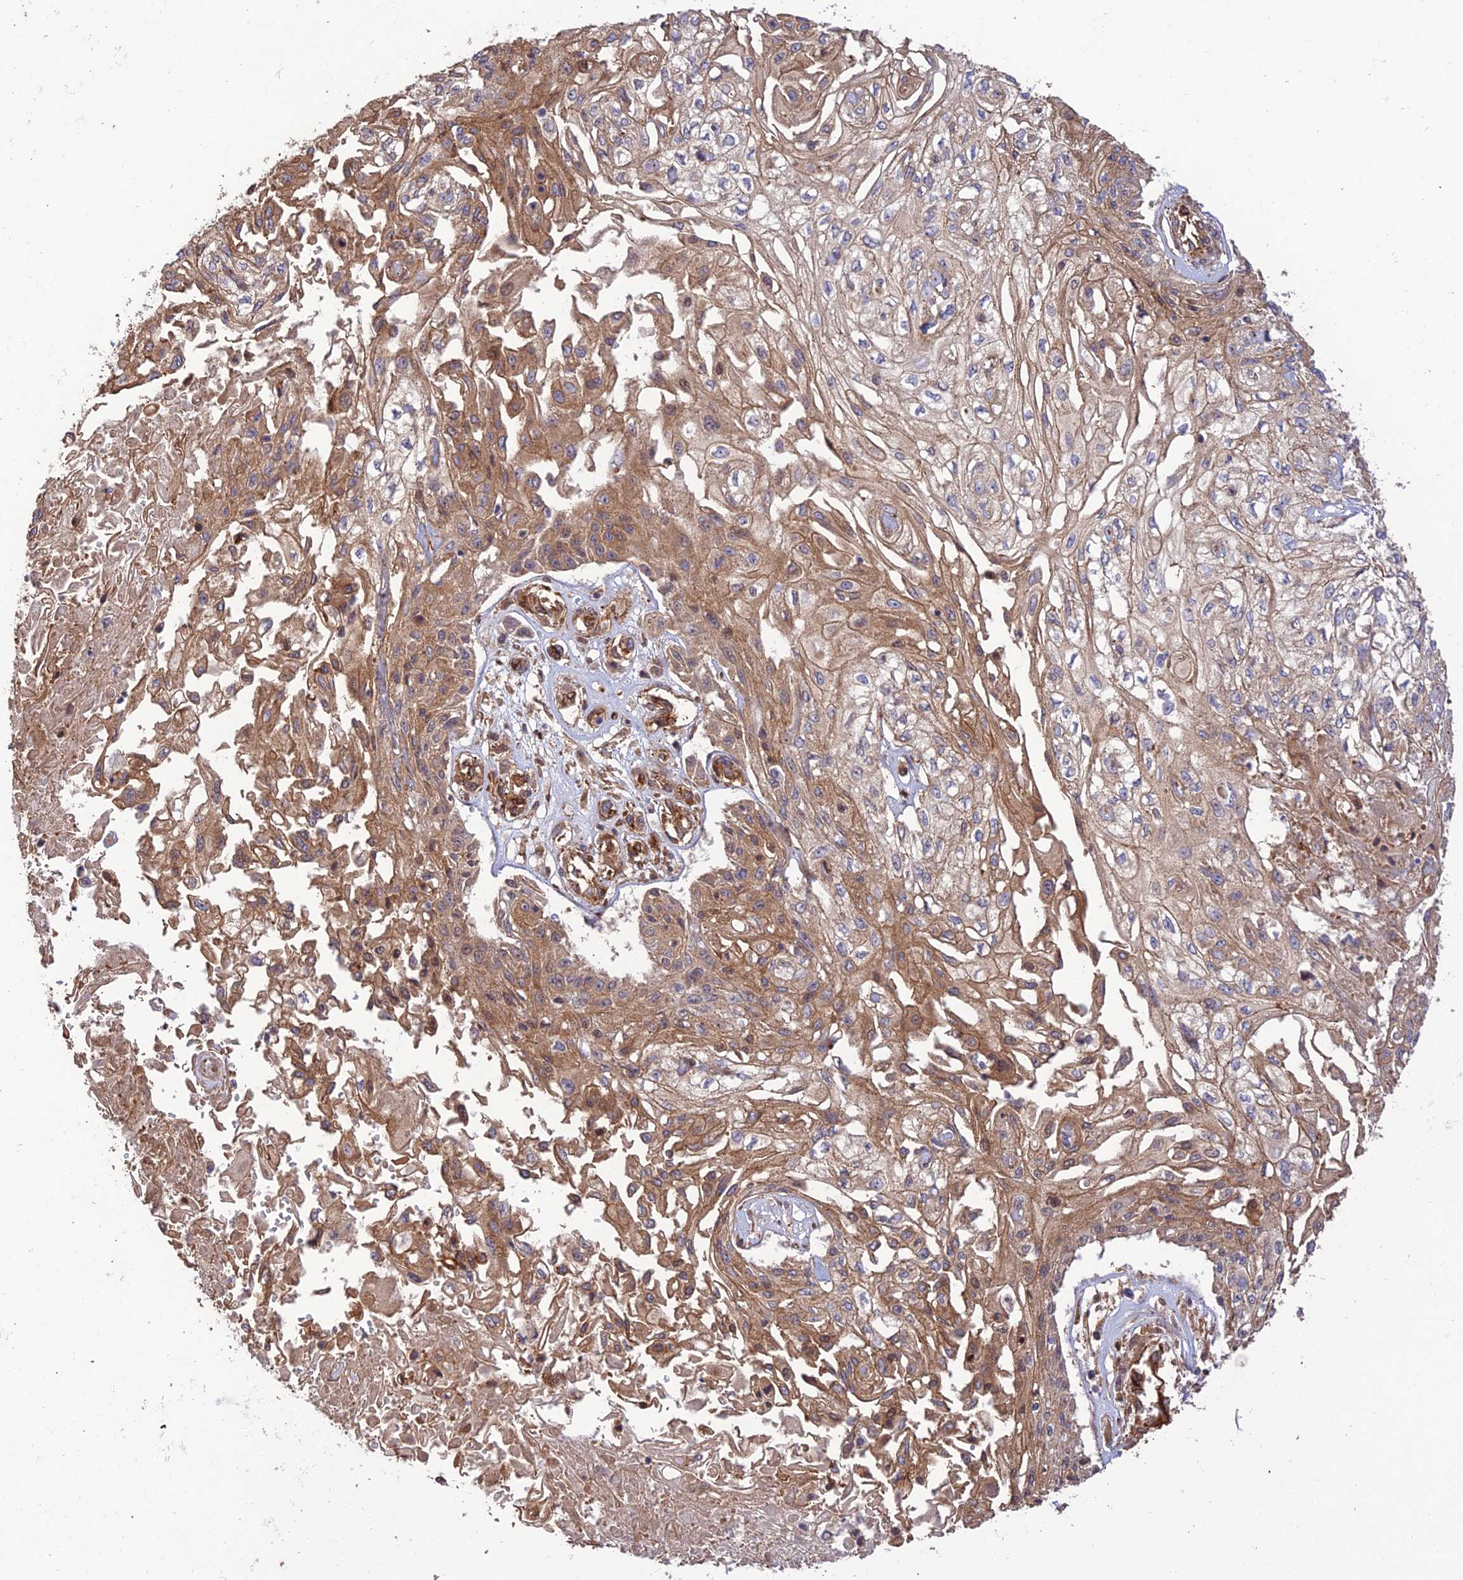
{"staining": {"intensity": "weak", "quantity": ">75%", "location": "cytoplasmic/membranous"}, "tissue": "skin cancer", "cell_type": "Tumor cells", "image_type": "cancer", "snomed": [{"axis": "morphology", "description": "Squamous cell carcinoma, NOS"}, {"axis": "morphology", "description": "Squamous cell carcinoma, metastatic, NOS"}, {"axis": "topography", "description": "Skin"}, {"axis": "topography", "description": "Lymph node"}], "caption": "The histopathology image displays immunohistochemical staining of skin cancer. There is weak cytoplasmic/membranous expression is present in about >75% of tumor cells.", "gene": "HOMER2", "patient": {"sex": "male", "age": 75}}